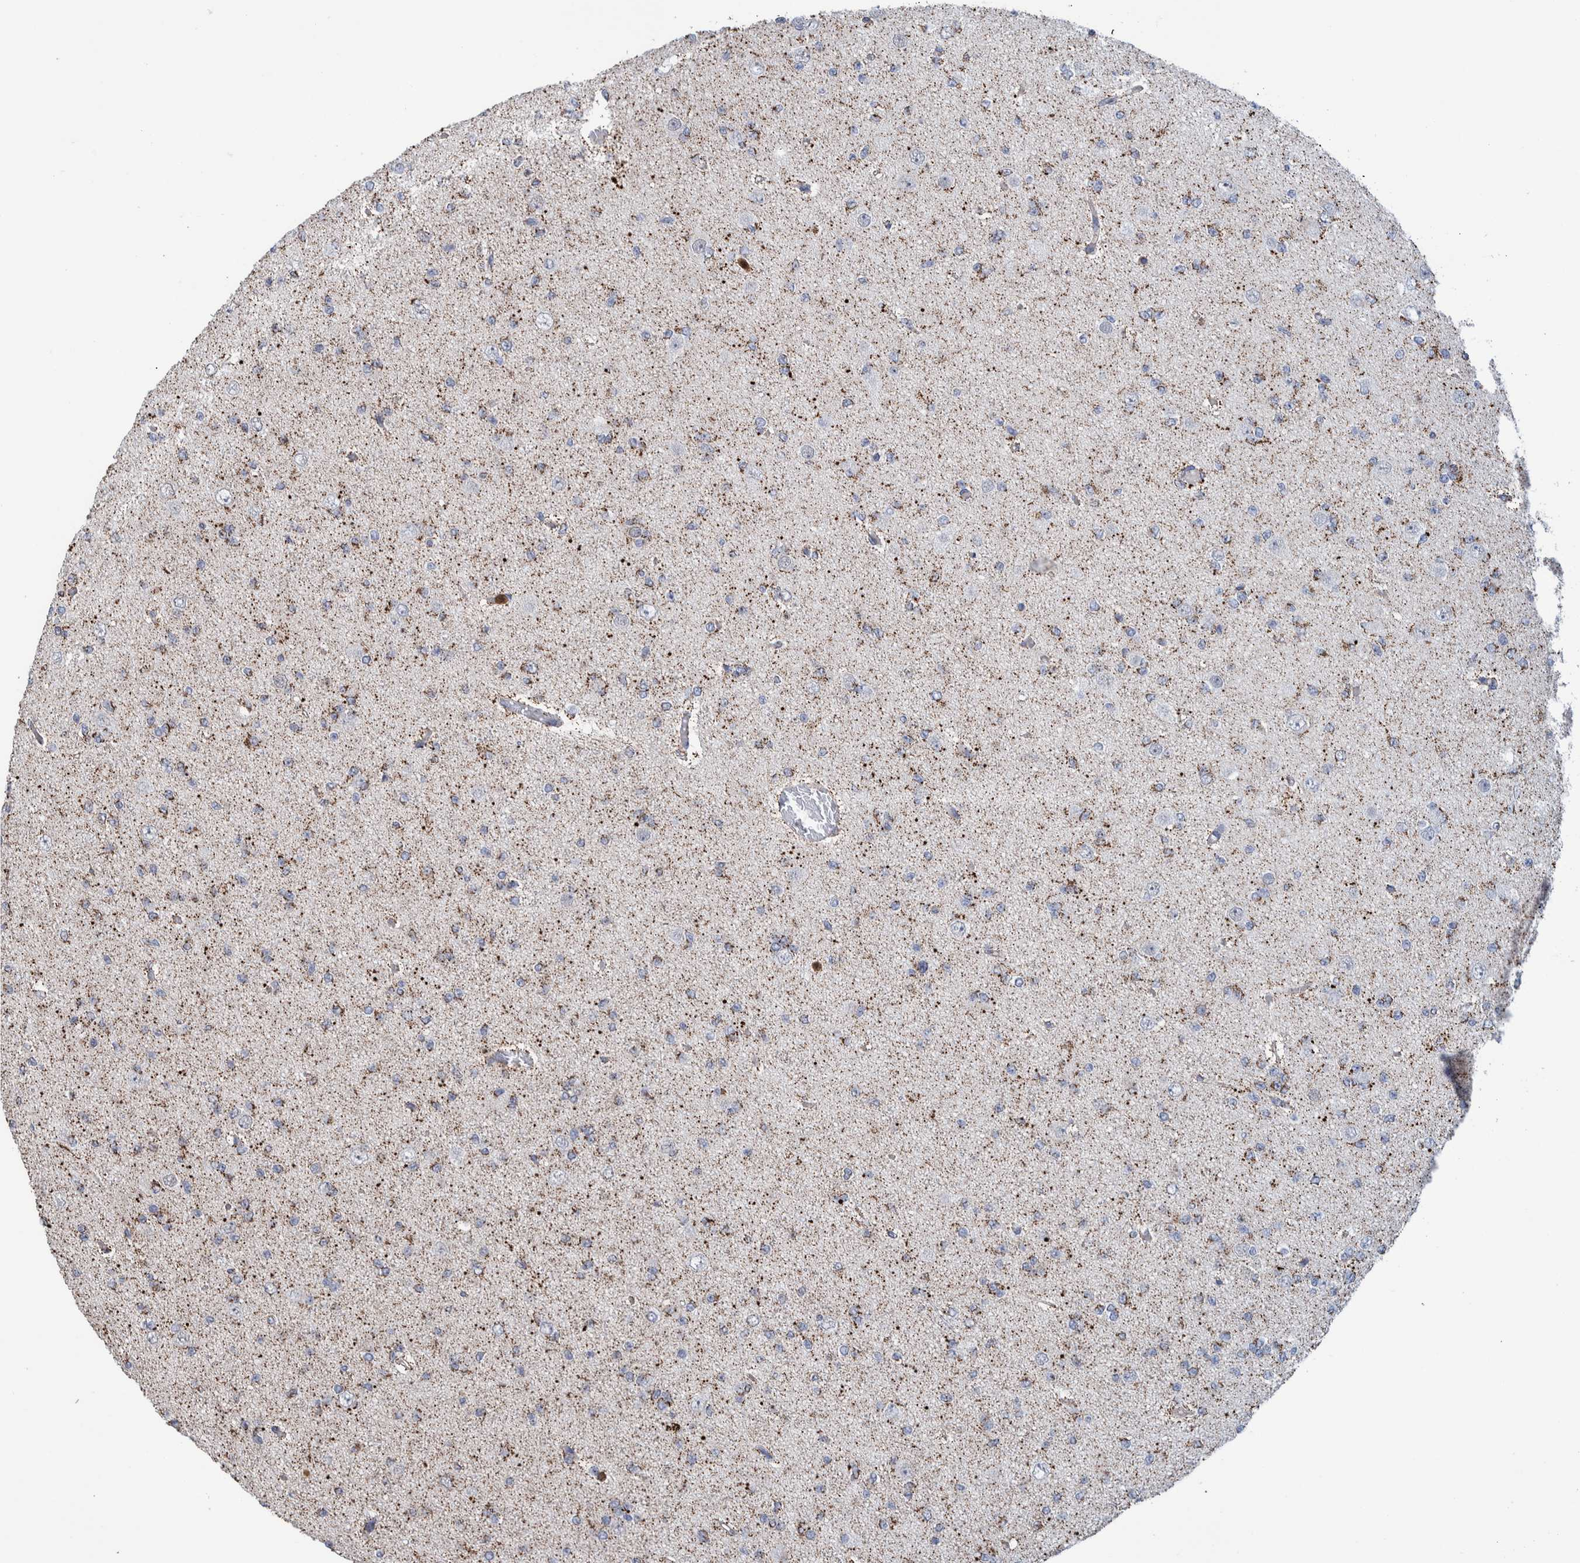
{"staining": {"intensity": "moderate", "quantity": "<25%", "location": "cytoplasmic/membranous"}, "tissue": "glioma", "cell_type": "Tumor cells", "image_type": "cancer", "snomed": [{"axis": "morphology", "description": "Glioma, malignant, Low grade"}, {"axis": "topography", "description": "Brain"}], "caption": "High-magnification brightfield microscopy of glioma stained with DAB (brown) and counterstained with hematoxylin (blue). tumor cells exhibit moderate cytoplasmic/membranous staining is present in about<25% of cells.", "gene": "DECR1", "patient": {"sex": "female", "age": 22}}